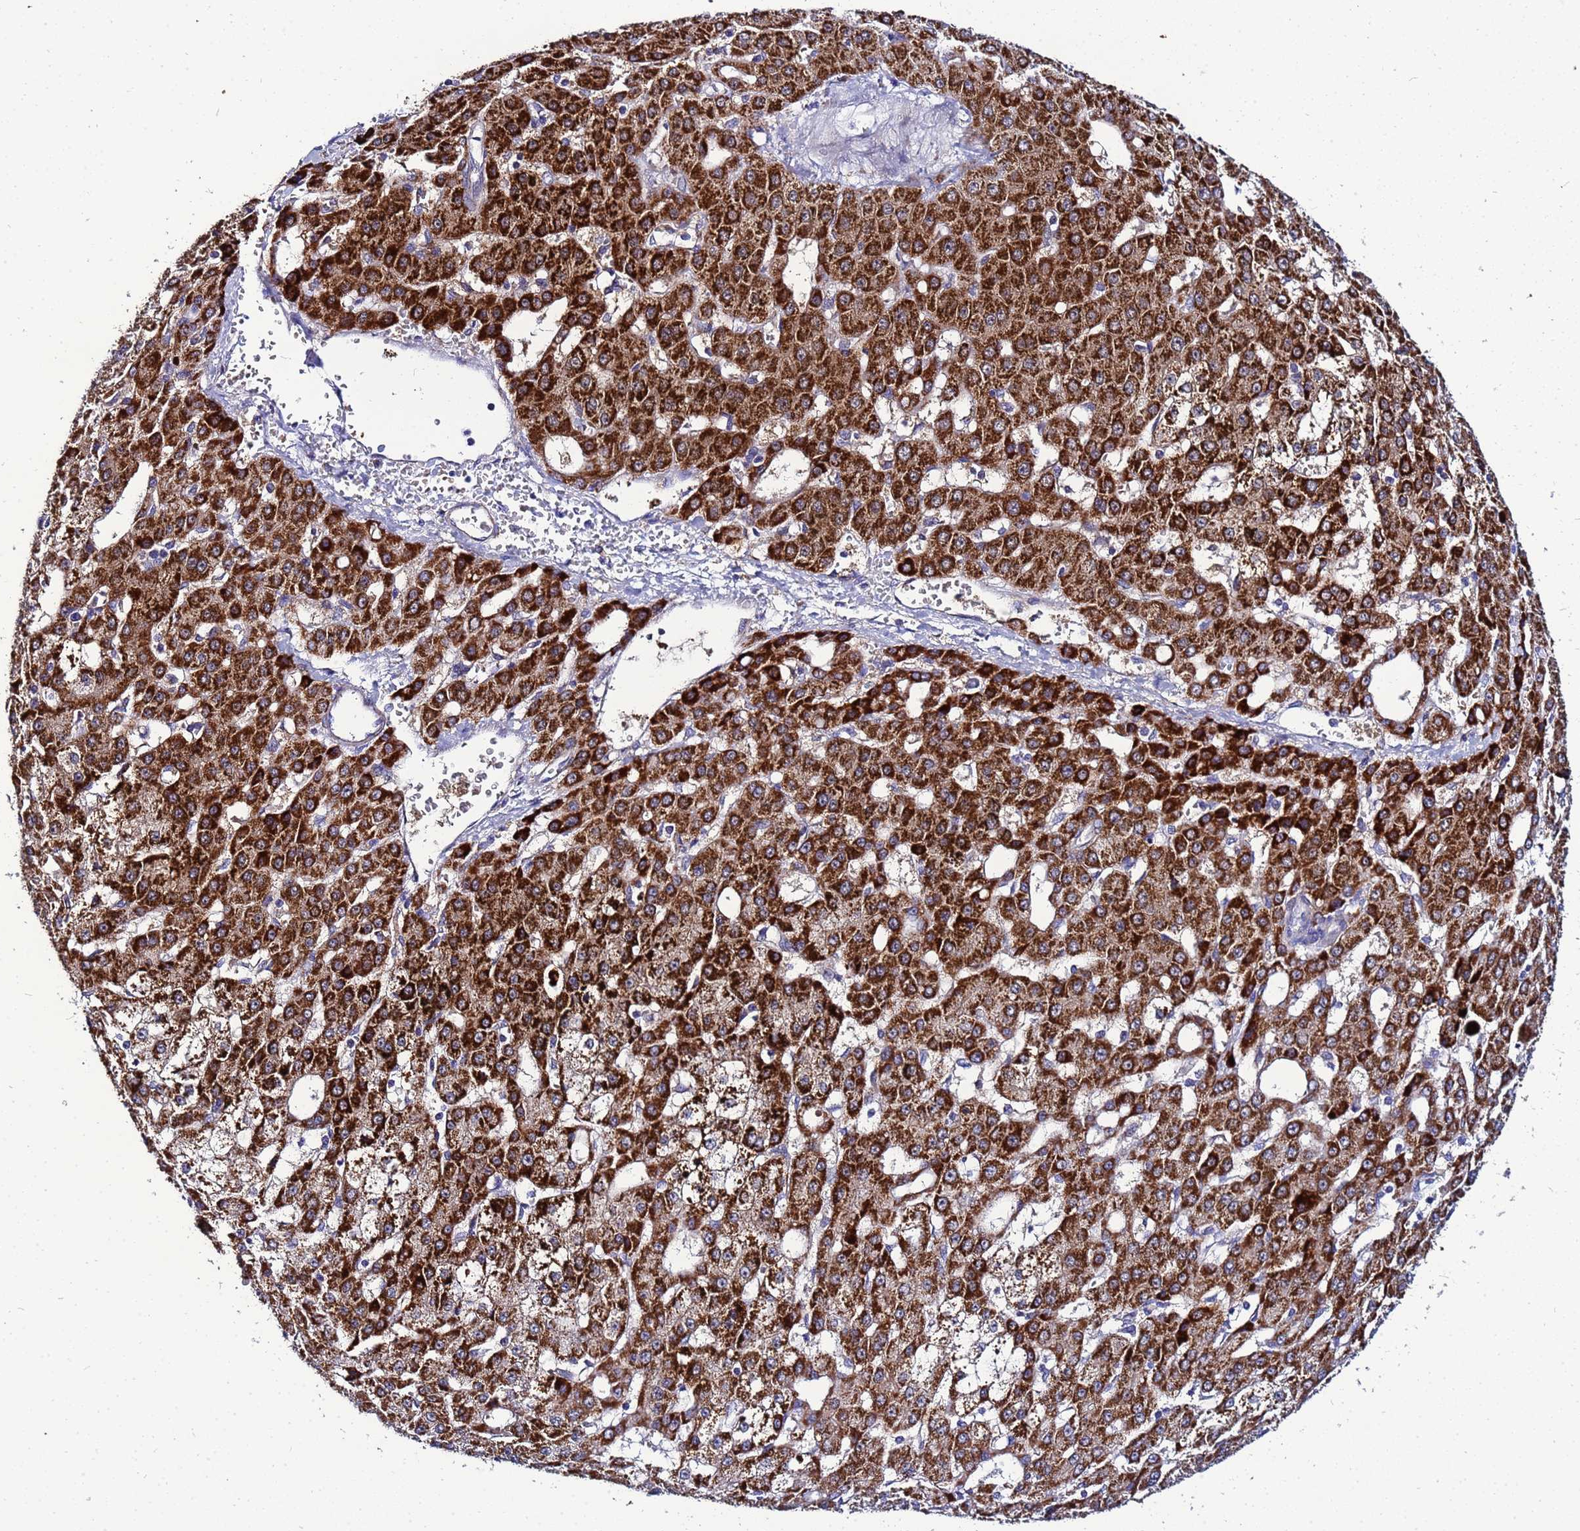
{"staining": {"intensity": "strong", "quantity": ">75%", "location": "cytoplasmic/membranous"}, "tissue": "liver cancer", "cell_type": "Tumor cells", "image_type": "cancer", "snomed": [{"axis": "morphology", "description": "Carcinoma, Hepatocellular, NOS"}, {"axis": "topography", "description": "Liver"}], "caption": "Protein staining by IHC demonstrates strong cytoplasmic/membranous staining in about >75% of tumor cells in liver hepatocellular carcinoma.", "gene": "FAHD2A", "patient": {"sex": "male", "age": 47}}